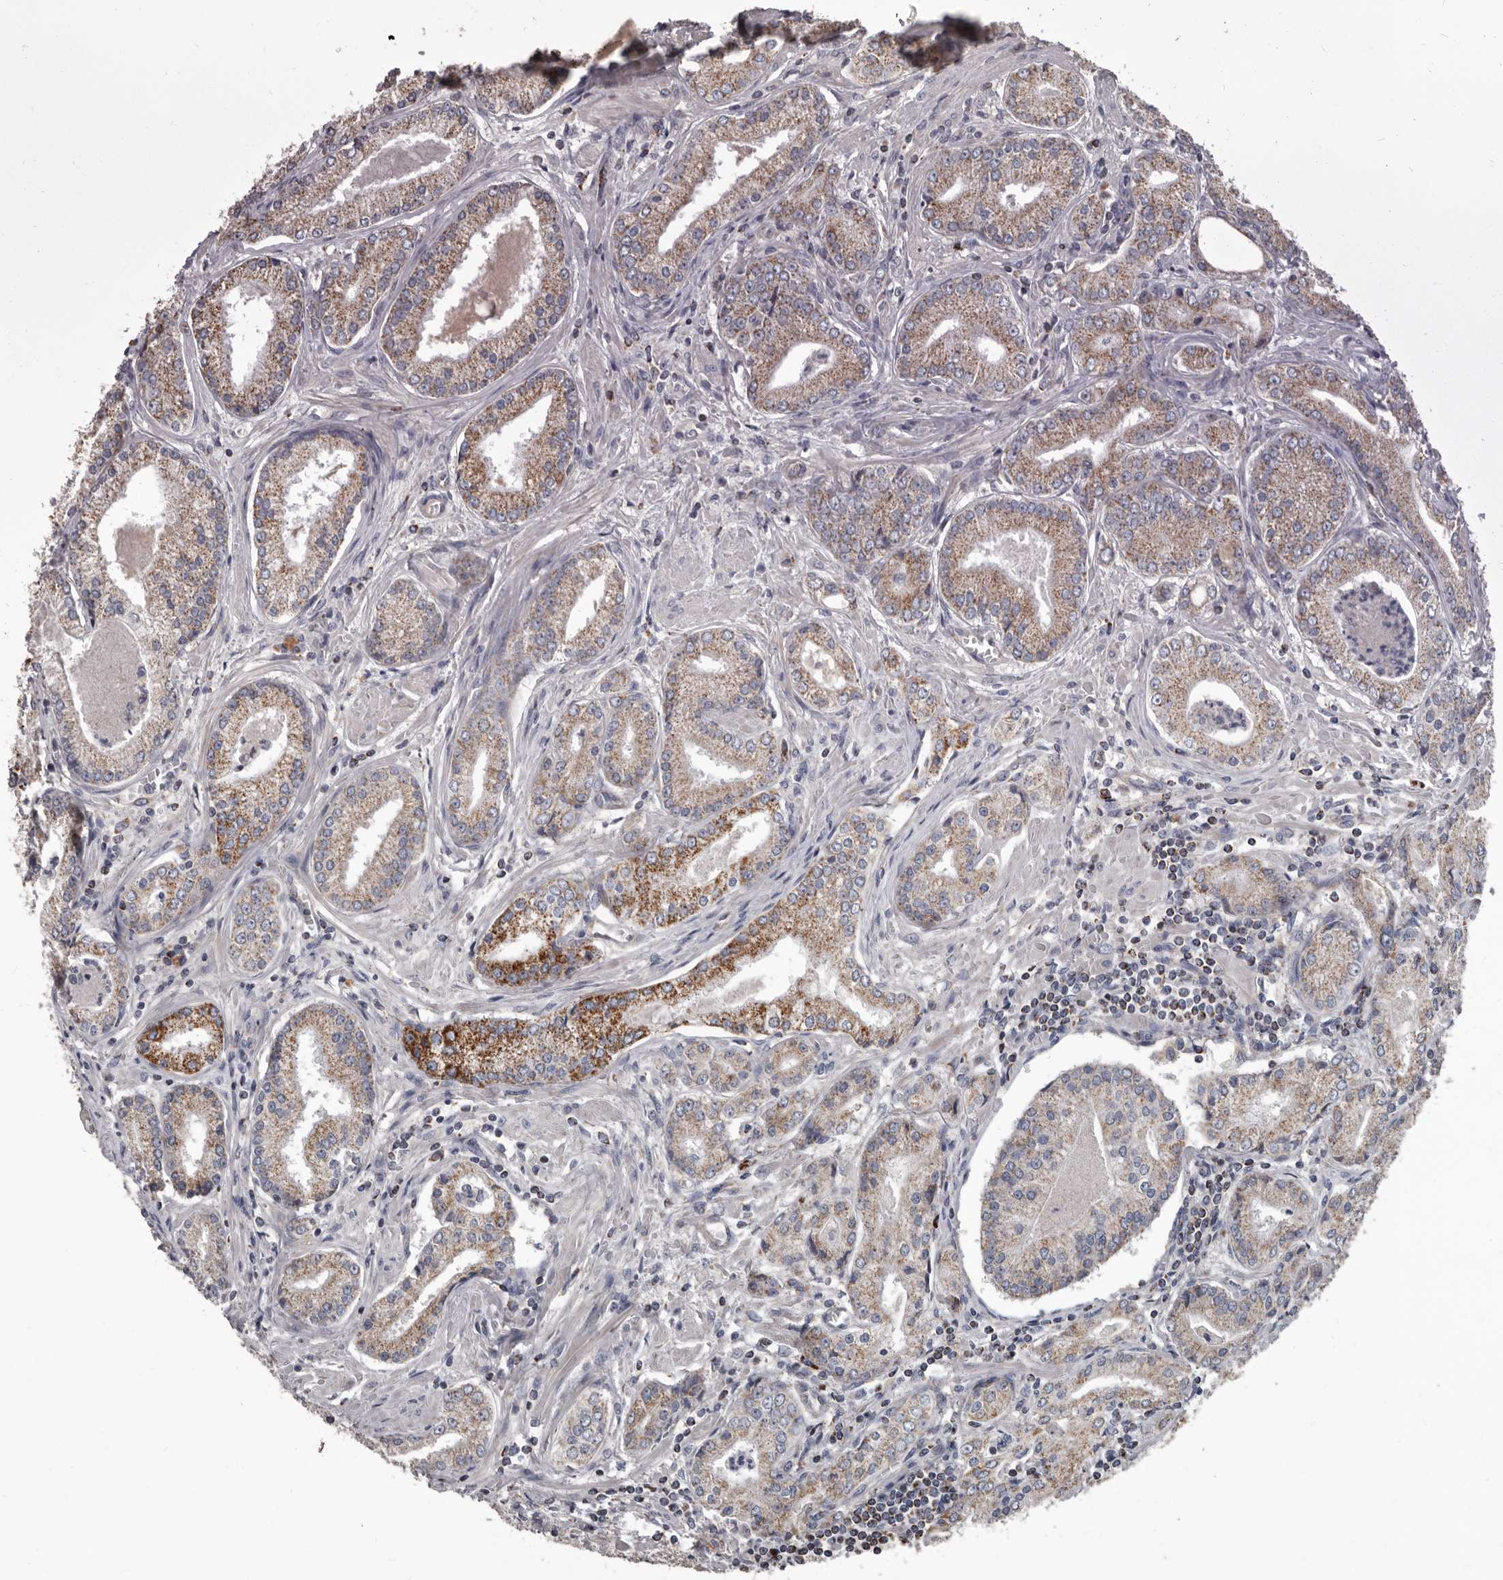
{"staining": {"intensity": "moderate", "quantity": "25%-75%", "location": "cytoplasmic/membranous"}, "tissue": "prostate cancer", "cell_type": "Tumor cells", "image_type": "cancer", "snomed": [{"axis": "morphology", "description": "Adenocarcinoma, Low grade"}, {"axis": "topography", "description": "Prostate"}], "caption": "An image of adenocarcinoma (low-grade) (prostate) stained for a protein shows moderate cytoplasmic/membranous brown staining in tumor cells.", "gene": "ALDH5A1", "patient": {"sex": "male", "age": 54}}